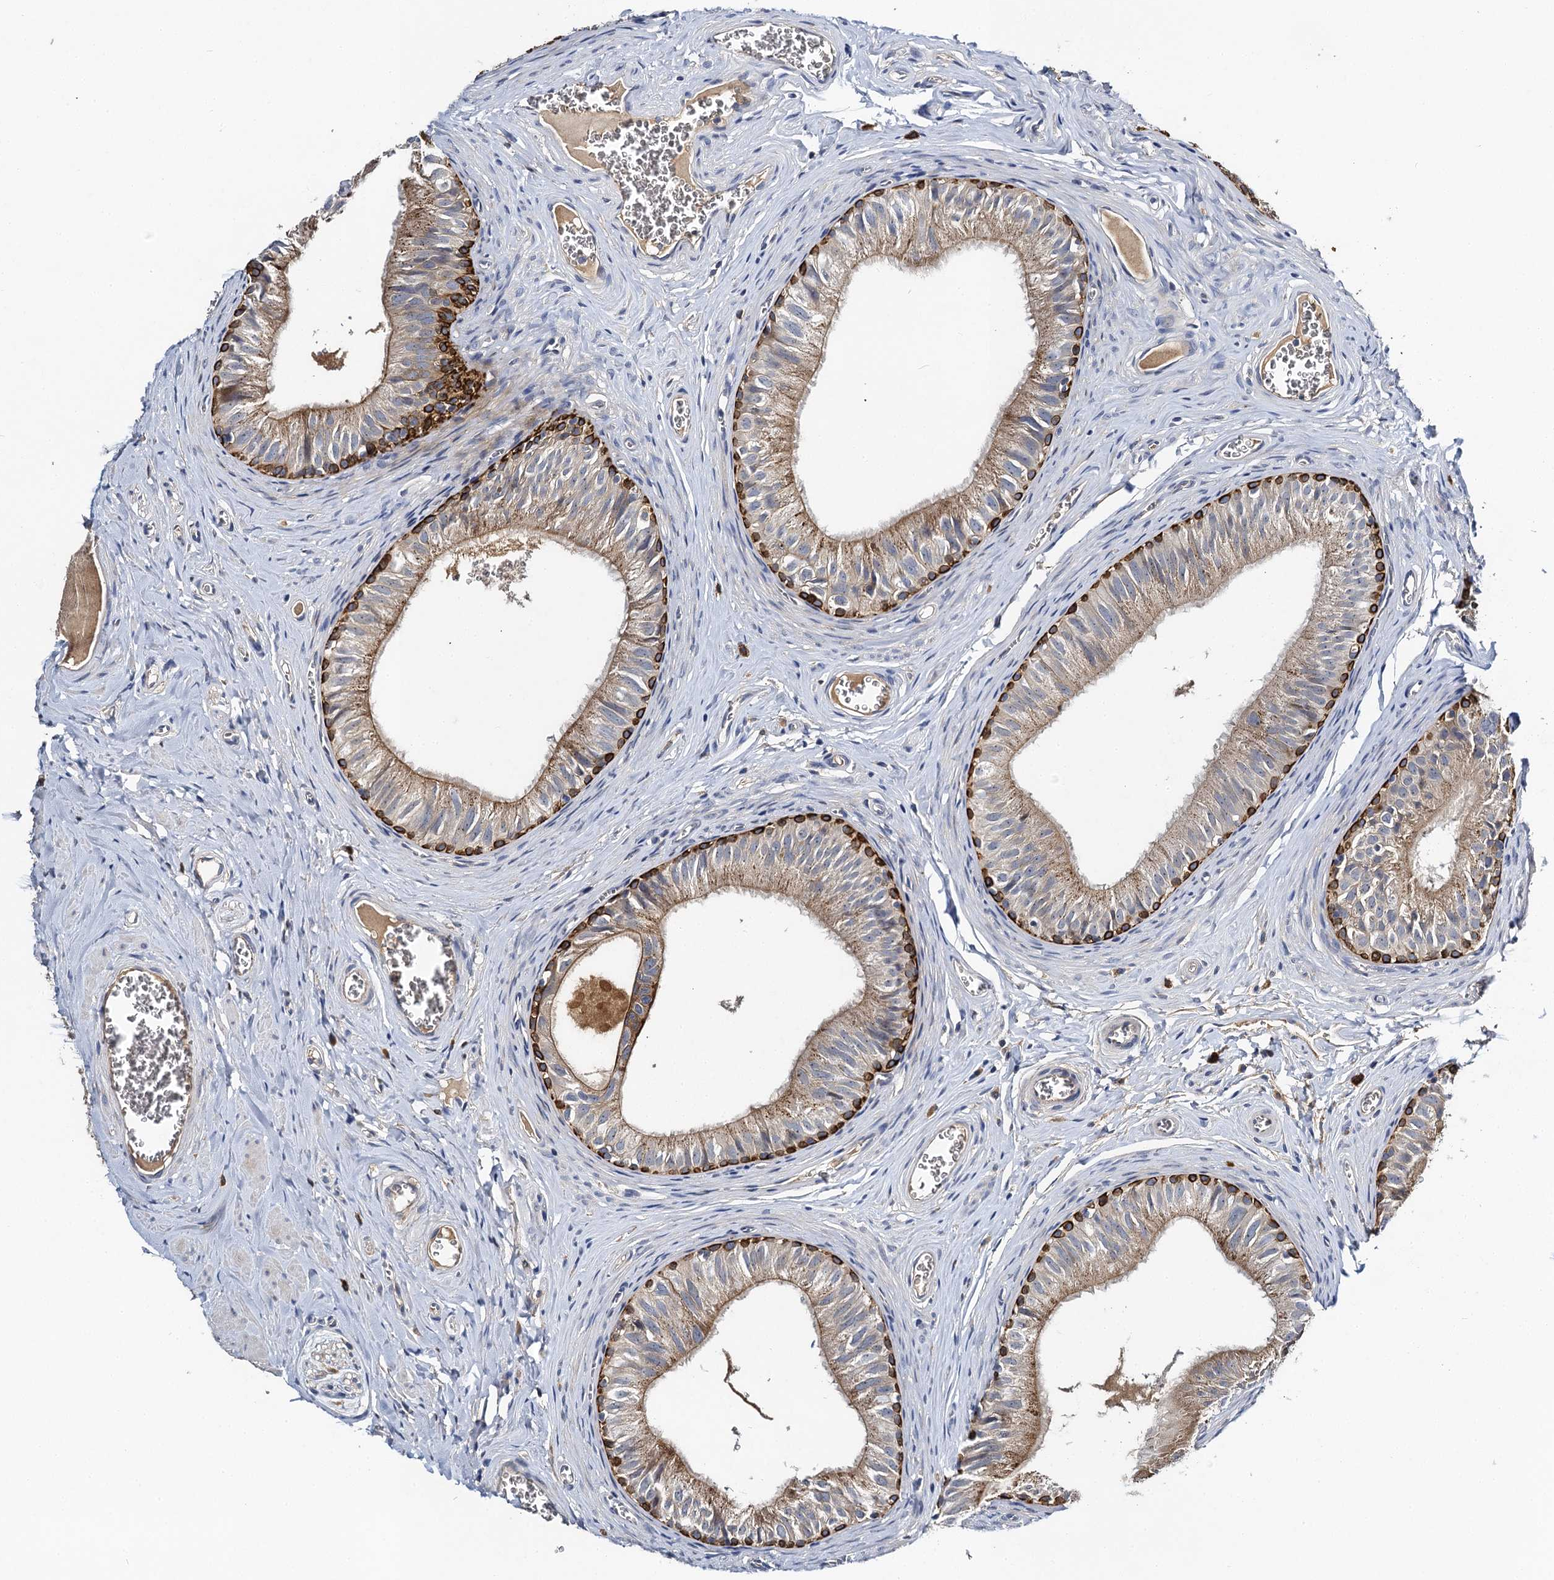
{"staining": {"intensity": "strong", "quantity": "<25%", "location": "cytoplasmic/membranous"}, "tissue": "epididymis", "cell_type": "Glandular cells", "image_type": "normal", "snomed": [{"axis": "morphology", "description": "Normal tissue, NOS"}, {"axis": "topography", "description": "Epididymis"}], "caption": "Protein expression by IHC reveals strong cytoplasmic/membranous expression in approximately <25% of glandular cells in normal epididymis.", "gene": "SLC11A2", "patient": {"sex": "male", "age": 42}}